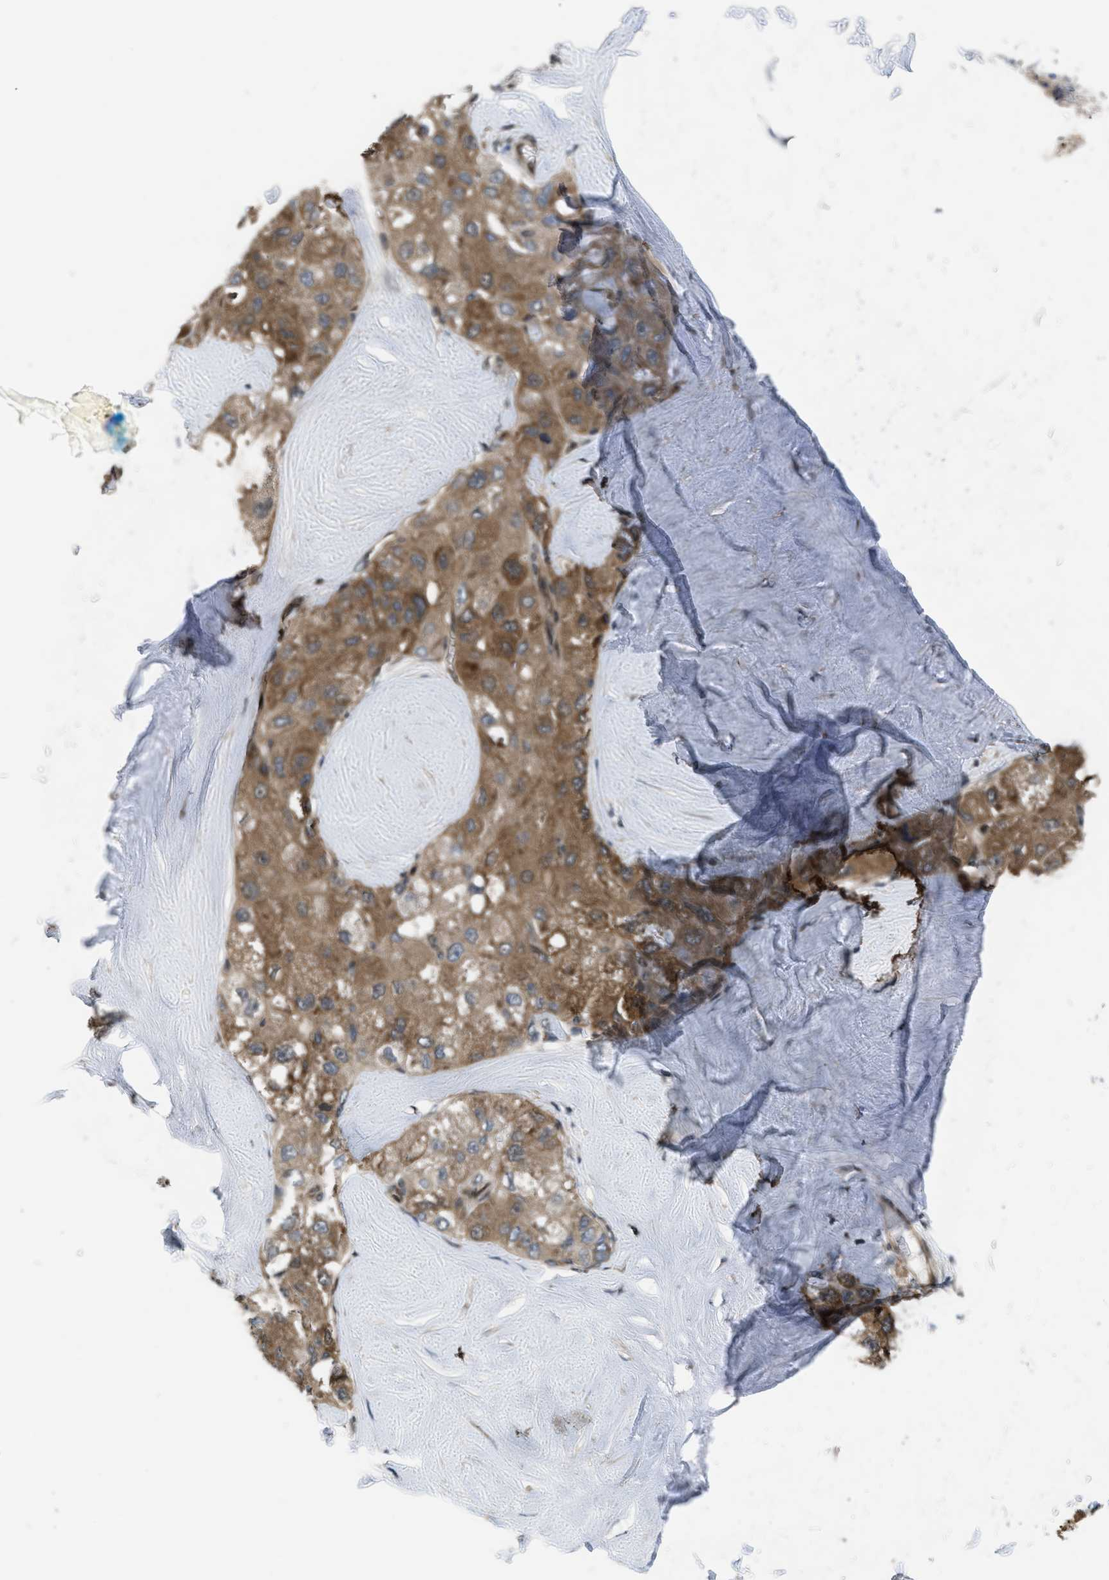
{"staining": {"intensity": "strong", "quantity": ">75%", "location": "cytoplasmic/membranous"}, "tissue": "liver cancer", "cell_type": "Tumor cells", "image_type": "cancer", "snomed": [{"axis": "morphology", "description": "Carcinoma, Hepatocellular, NOS"}, {"axis": "topography", "description": "Liver"}], "caption": "DAB immunohistochemical staining of human liver hepatocellular carcinoma displays strong cytoplasmic/membranous protein staining in about >75% of tumor cells. (Stains: DAB in brown, nuclei in blue, Microscopy: brightfield microscopy at high magnification).", "gene": "PPP2CB", "patient": {"sex": "male", "age": 80}}